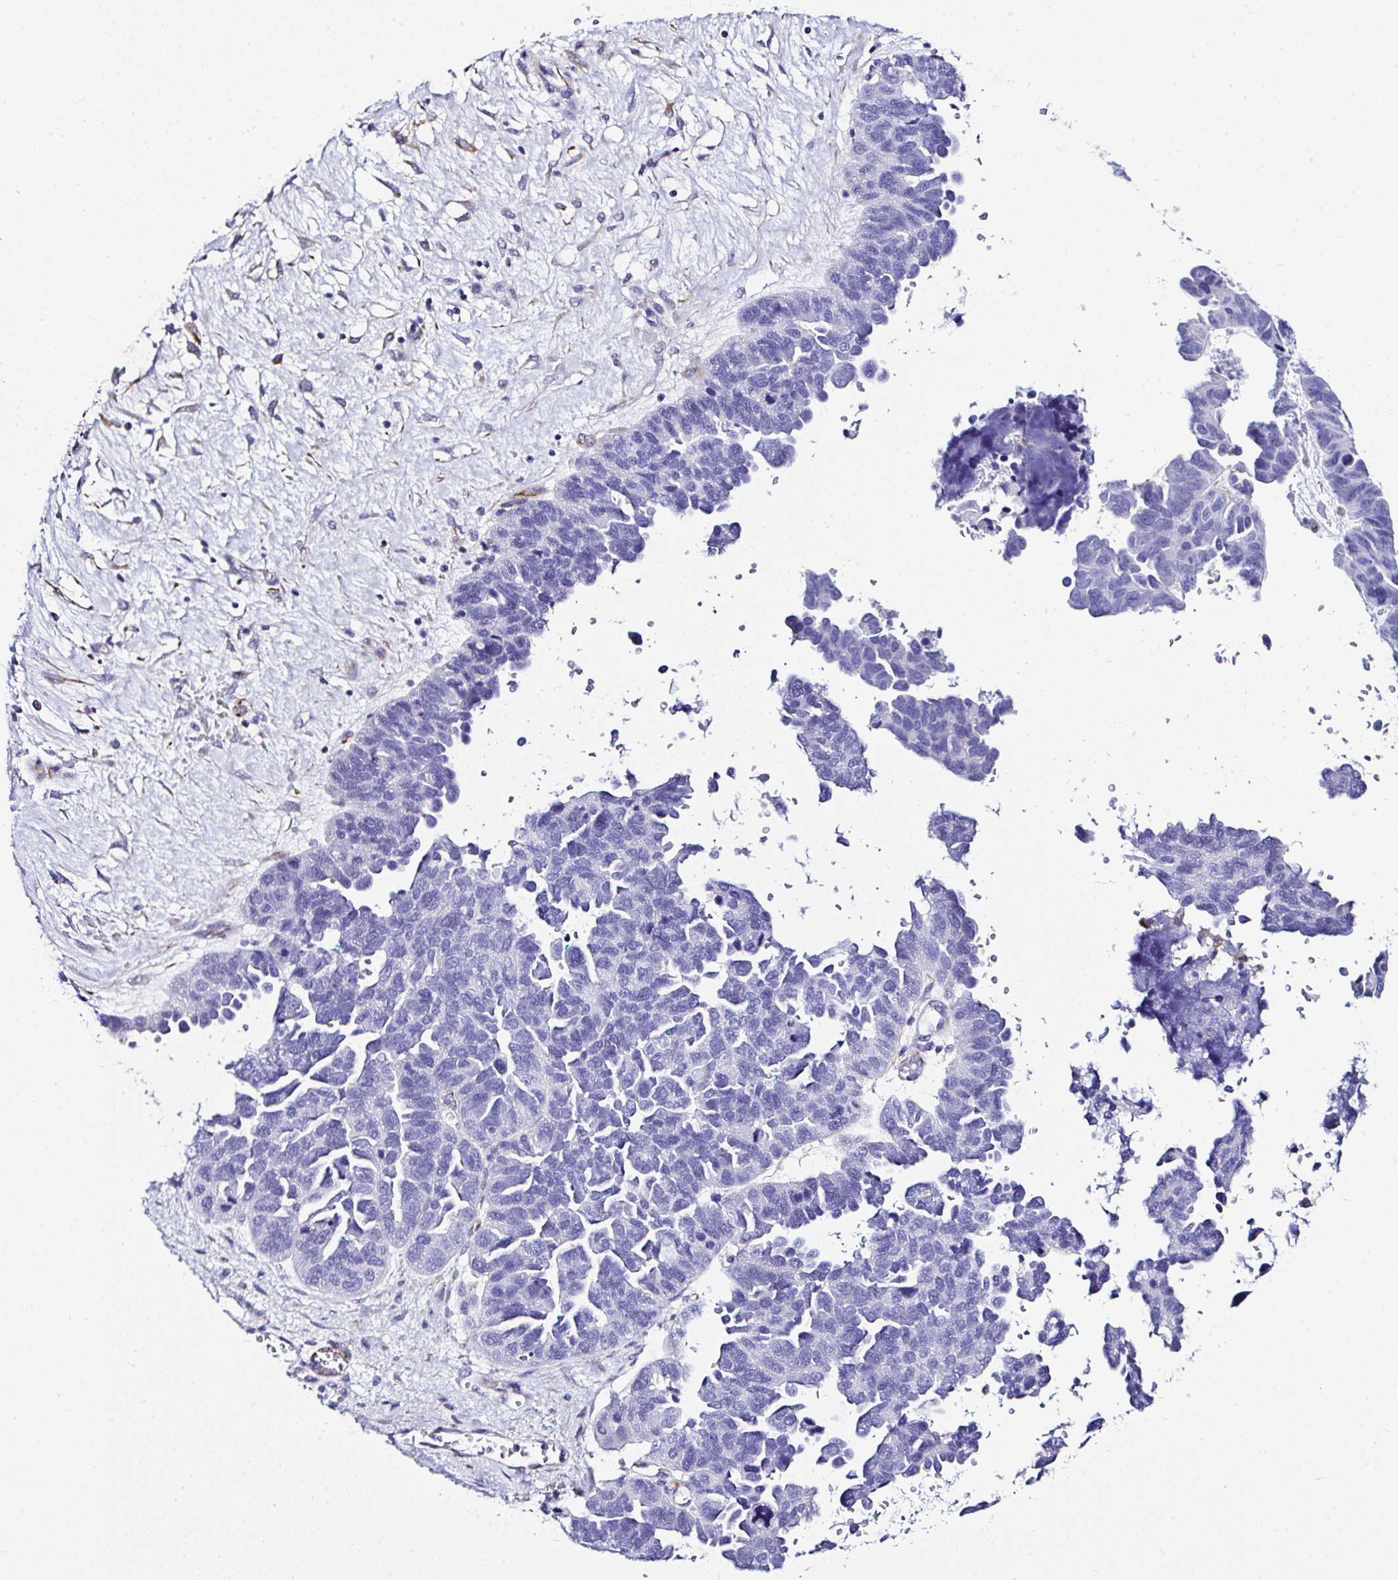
{"staining": {"intensity": "negative", "quantity": "none", "location": "none"}, "tissue": "ovarian cancer", "cell_type": "Tumor cells", "image_type": "cancer", "snomed": [{"axis": "morphology", "description": "Cystadenocarcinoma, serous, NOS"}, {"axis": "topography", "description": "Ovary"}], "caption": "Immunohistochemical staining of serous cystadenocarcinoma (ovarian) shows no significant expression in tumor cells. (DAB (3,3'-diaminobenzidine) immunohistochemistry (IHC) with hematoxylin counter stain).", "gene": "DEPDC5", "patient": {"sex": "female", "age": 64}}